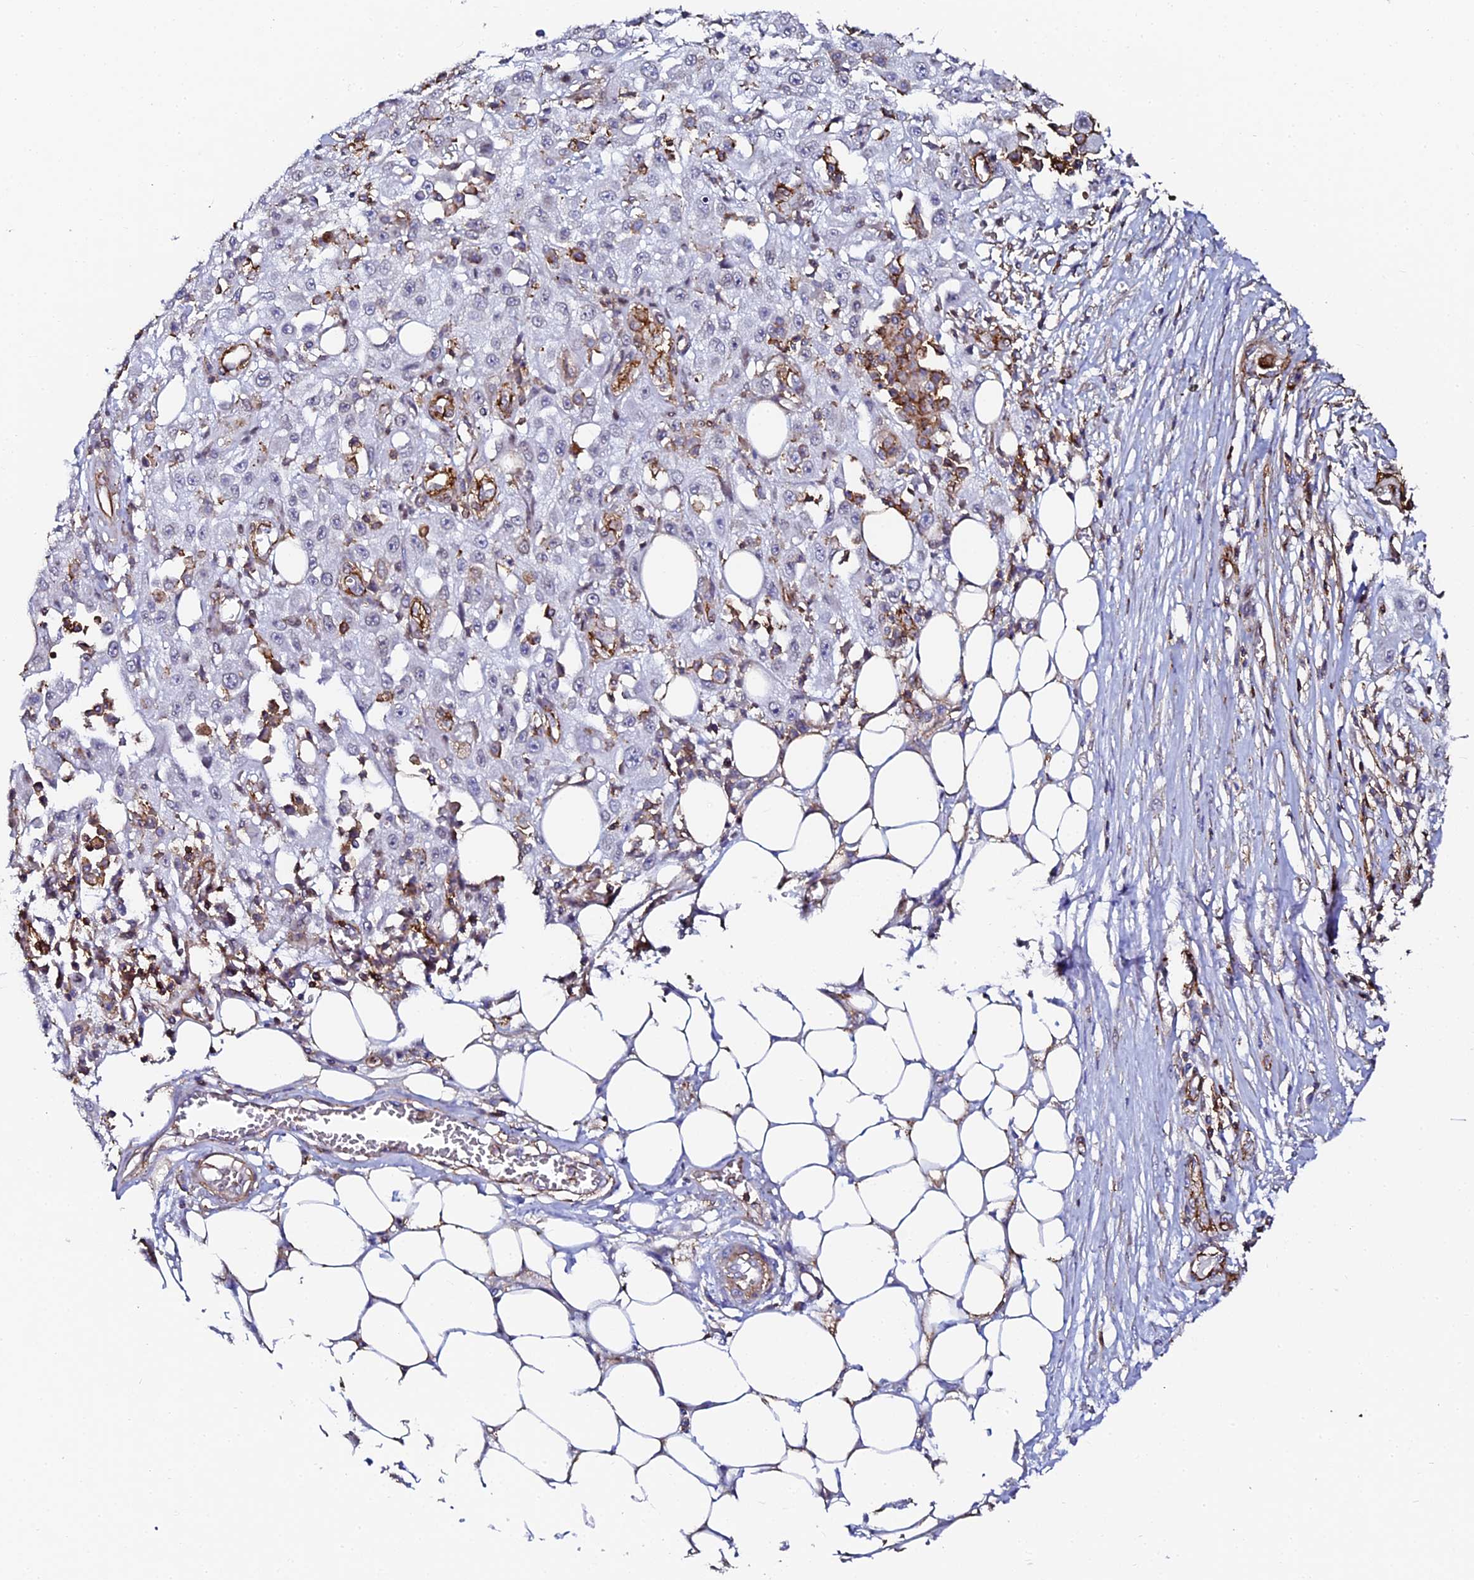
{"staining": {"intensity": "negative", "quantity": "none", "location": "none"}, "tissue": "skin cancer", "cell_type": "Tumor cells", "image_type": "cancer", "snomed": [{"axis": "morphology", "description": "Squamous cell carcinoma, NOS"}, {"axis": "morphology", "description": "Squamous cell carcinoma, metastatic, NOS"}, {"axis": "topography", "description": "Skin"}, {"axis": "topography", "description": "Lymph node"}], "caption": "This photomicrograph is of squamous cell carcinoma (skin) stained with IHC to label a protein in brown with the nuclei are counter-stained blue. There is no expression in tumor cells.", "gene": "AAAS", "patient": {"sex": "male", "age": 75}}